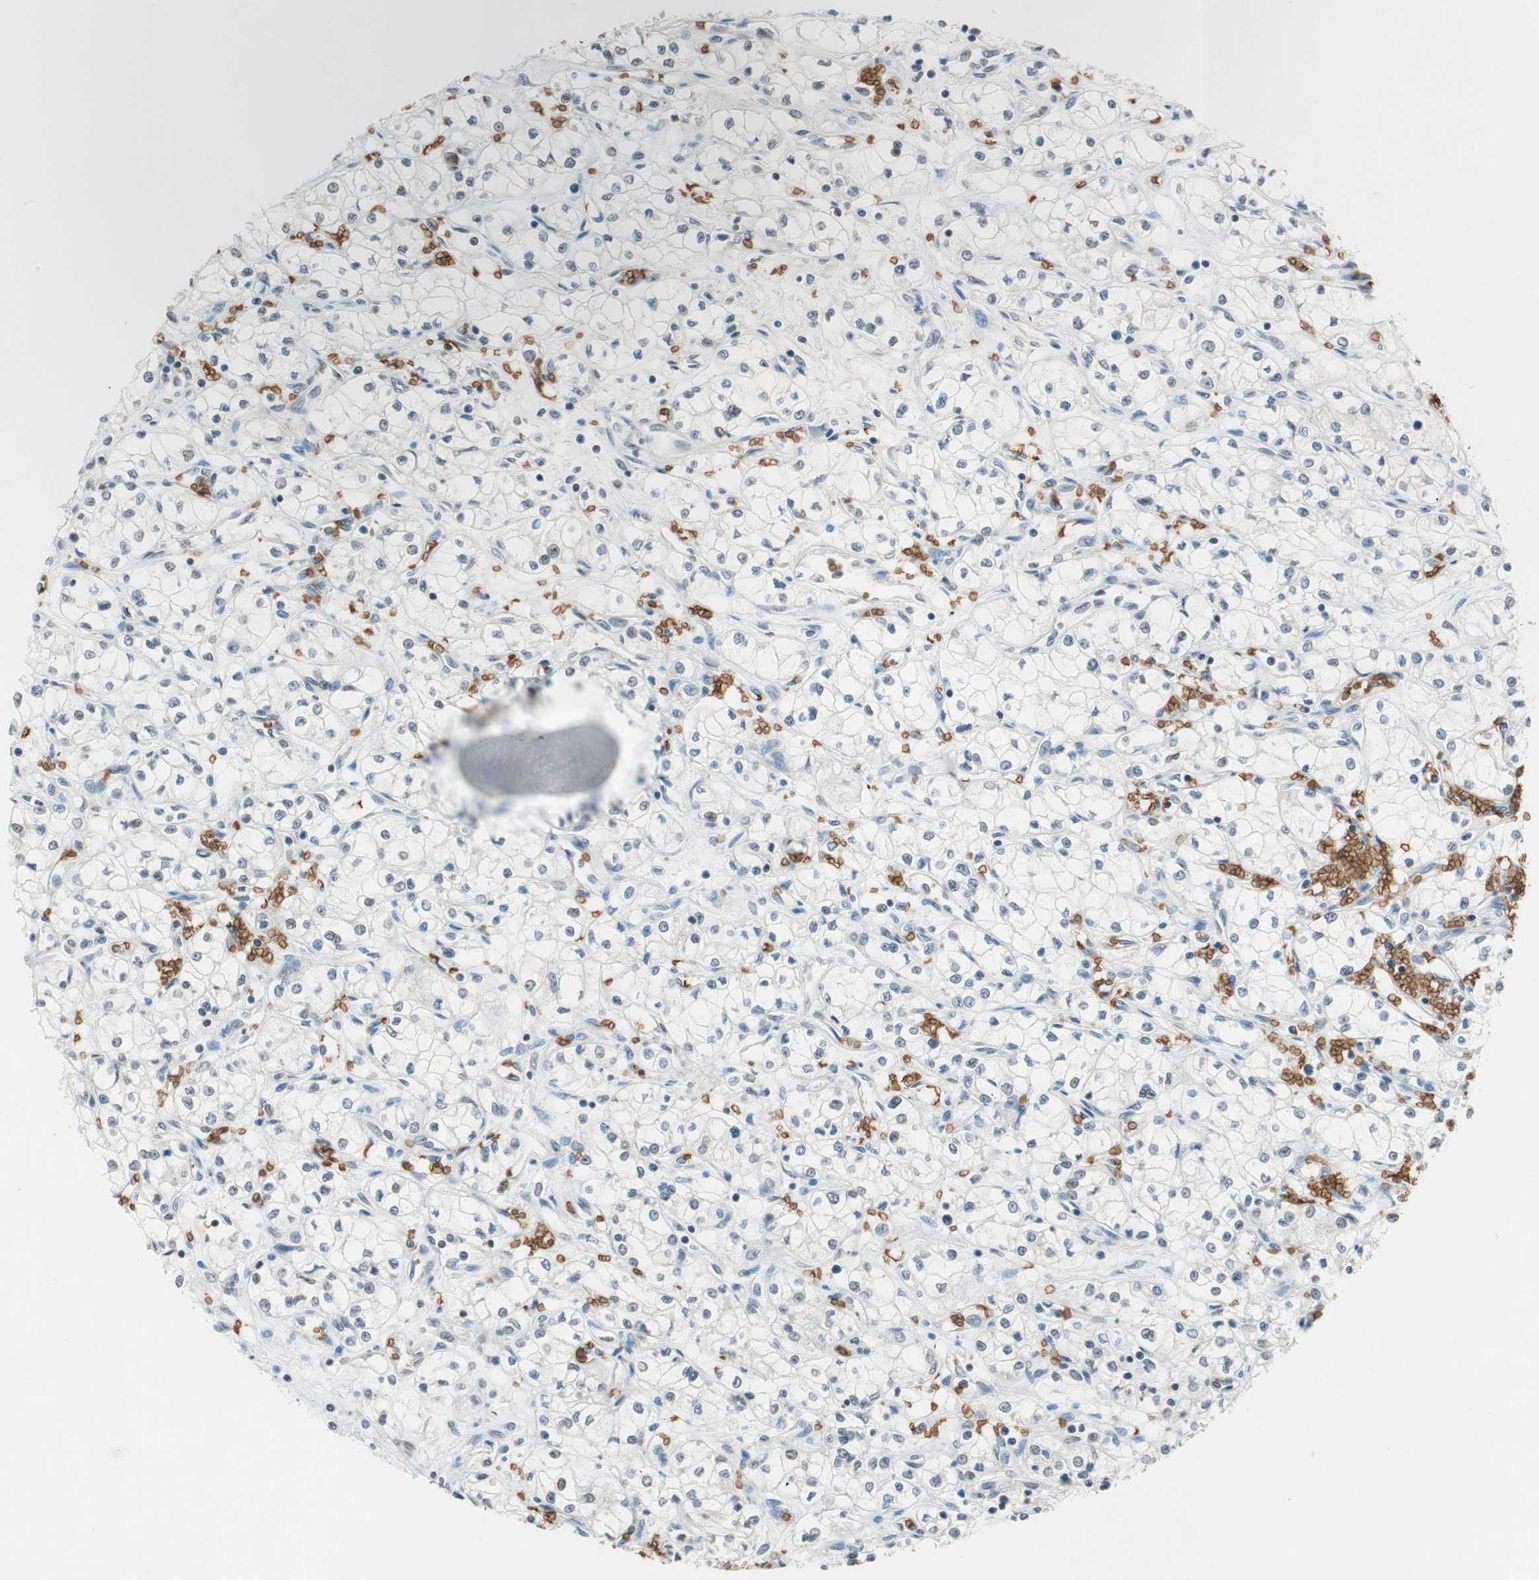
{"staining": {"intensity": "negative", "quantity": "none", "location": "none"}, "tissue": "renal cancer", "cell_type": "Tumor cells", "image_type": "cancer", "snomed": [{"axis": "morphology", "description": "Normal tissue, NOS"}, {"axis": "morphology", "description": "Adenocarcinoma, NOS"}, {"axis": "topography", "description": "Kidney"}], "caption": "This is a image of immunohistochemistry staining of renal adenocarcinoma, which shows no positivity in tumor cells. (DAB (3,3'-diaminobenzidine) IHC visualized using brightfield microscopy, high magnification).", "gene": "GYPC", "patient": {"sex": "male", "age": 59}}